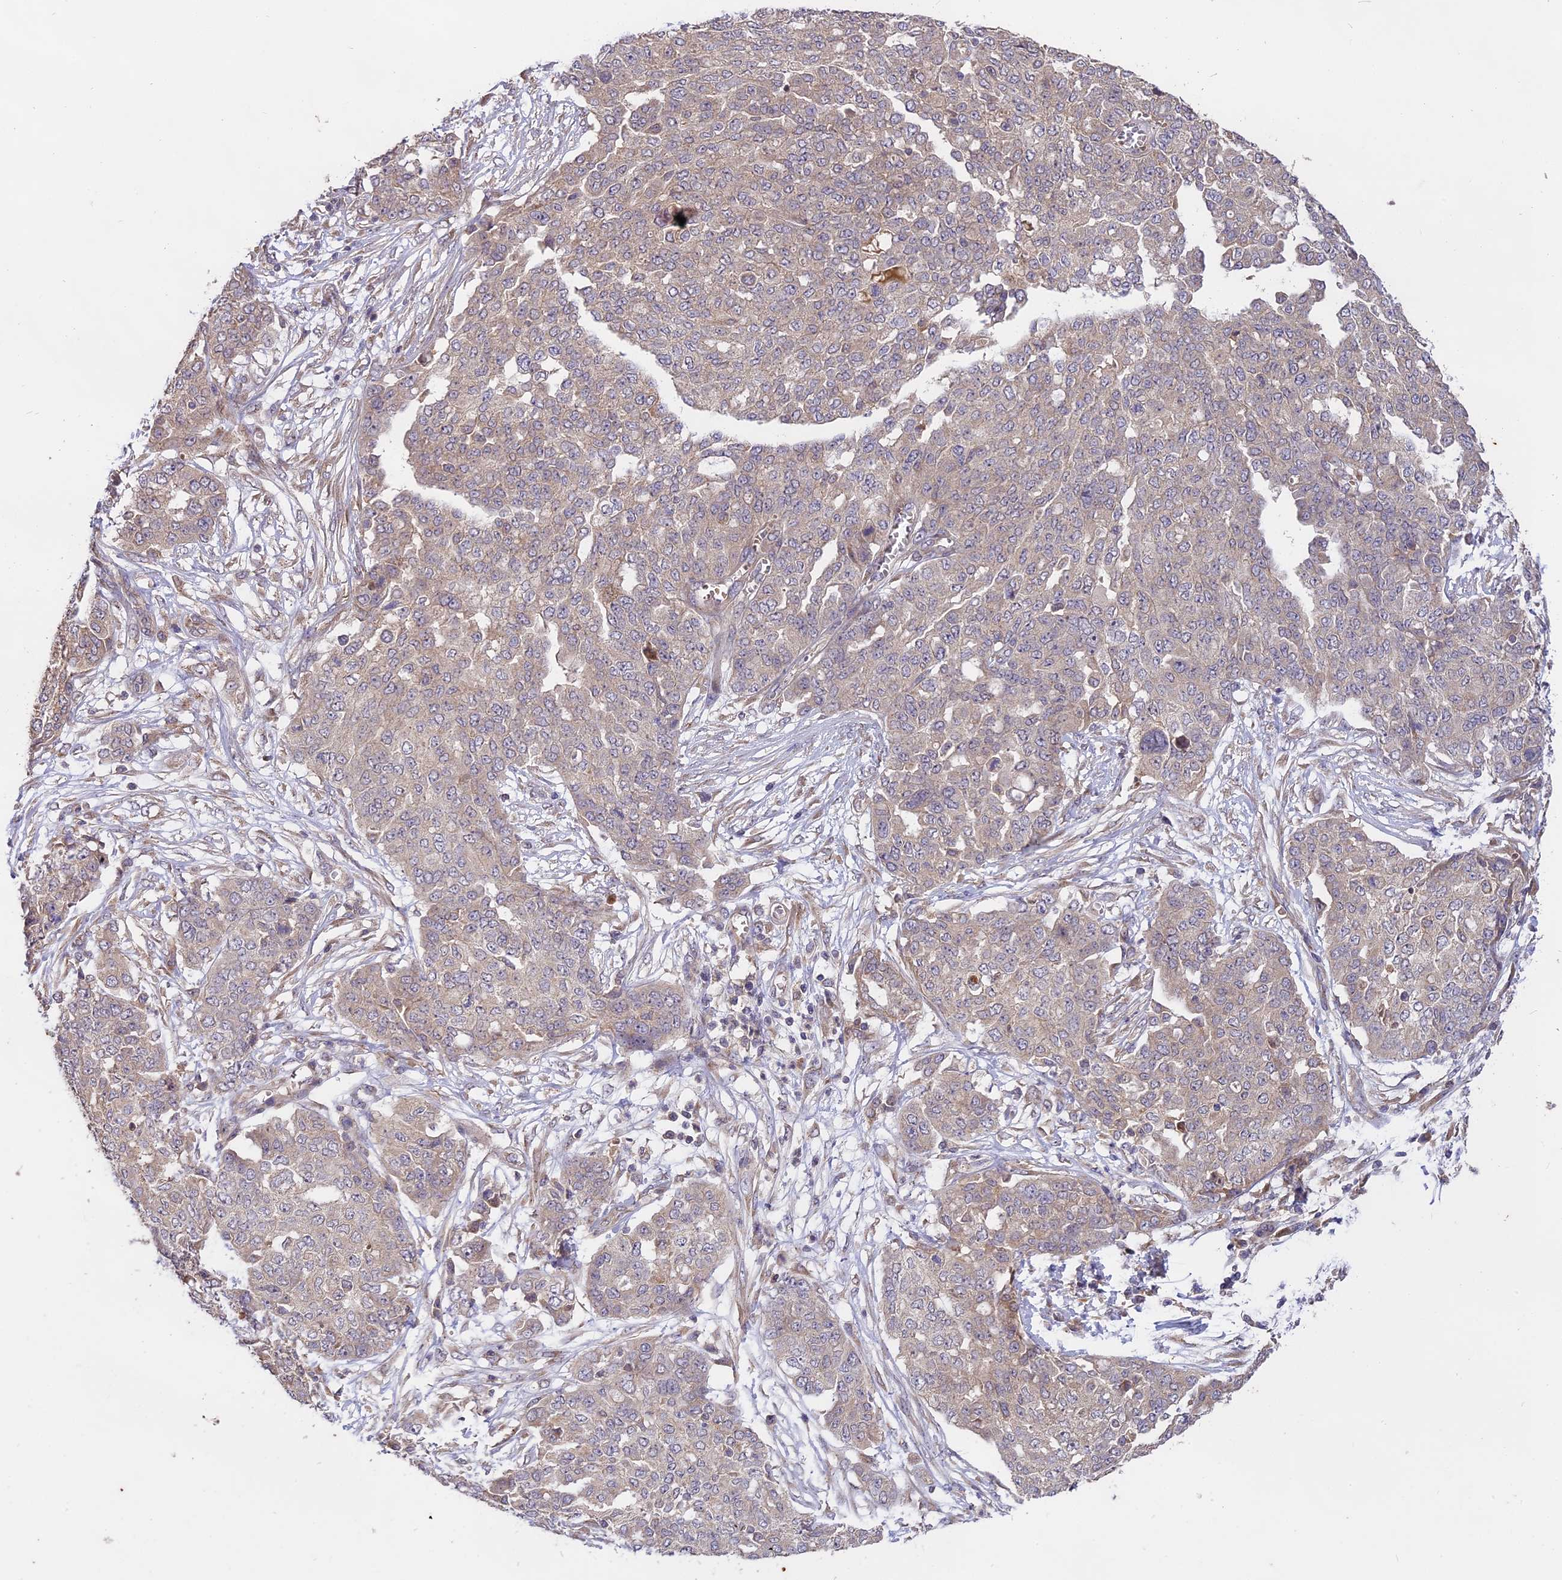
{"staining": {"intensity": "negative", "quantity": "none", "location": "none"}, "tissue": "ovarian cancer", "cell_type": "Tumor cells", "image_type": "cancer", "snomed": [{"axis": "morphology", "description": "Cystadenocarcinoma, serous, NOS"}, {"axis": "topography", "description": "Soft tissue"}, {"axis": "topography", "description": "Ovary"}], "caption": "This photomicrograph is of ovarian serous cystadenocarcinoma stained with immunohistochemistry (IHC) to label a protein in brown with the nuclei are counter-stained blue. There is no expression in tumor cells.", "gene": "MEMO1", "patient": {"sex": "female", "age": 57}}